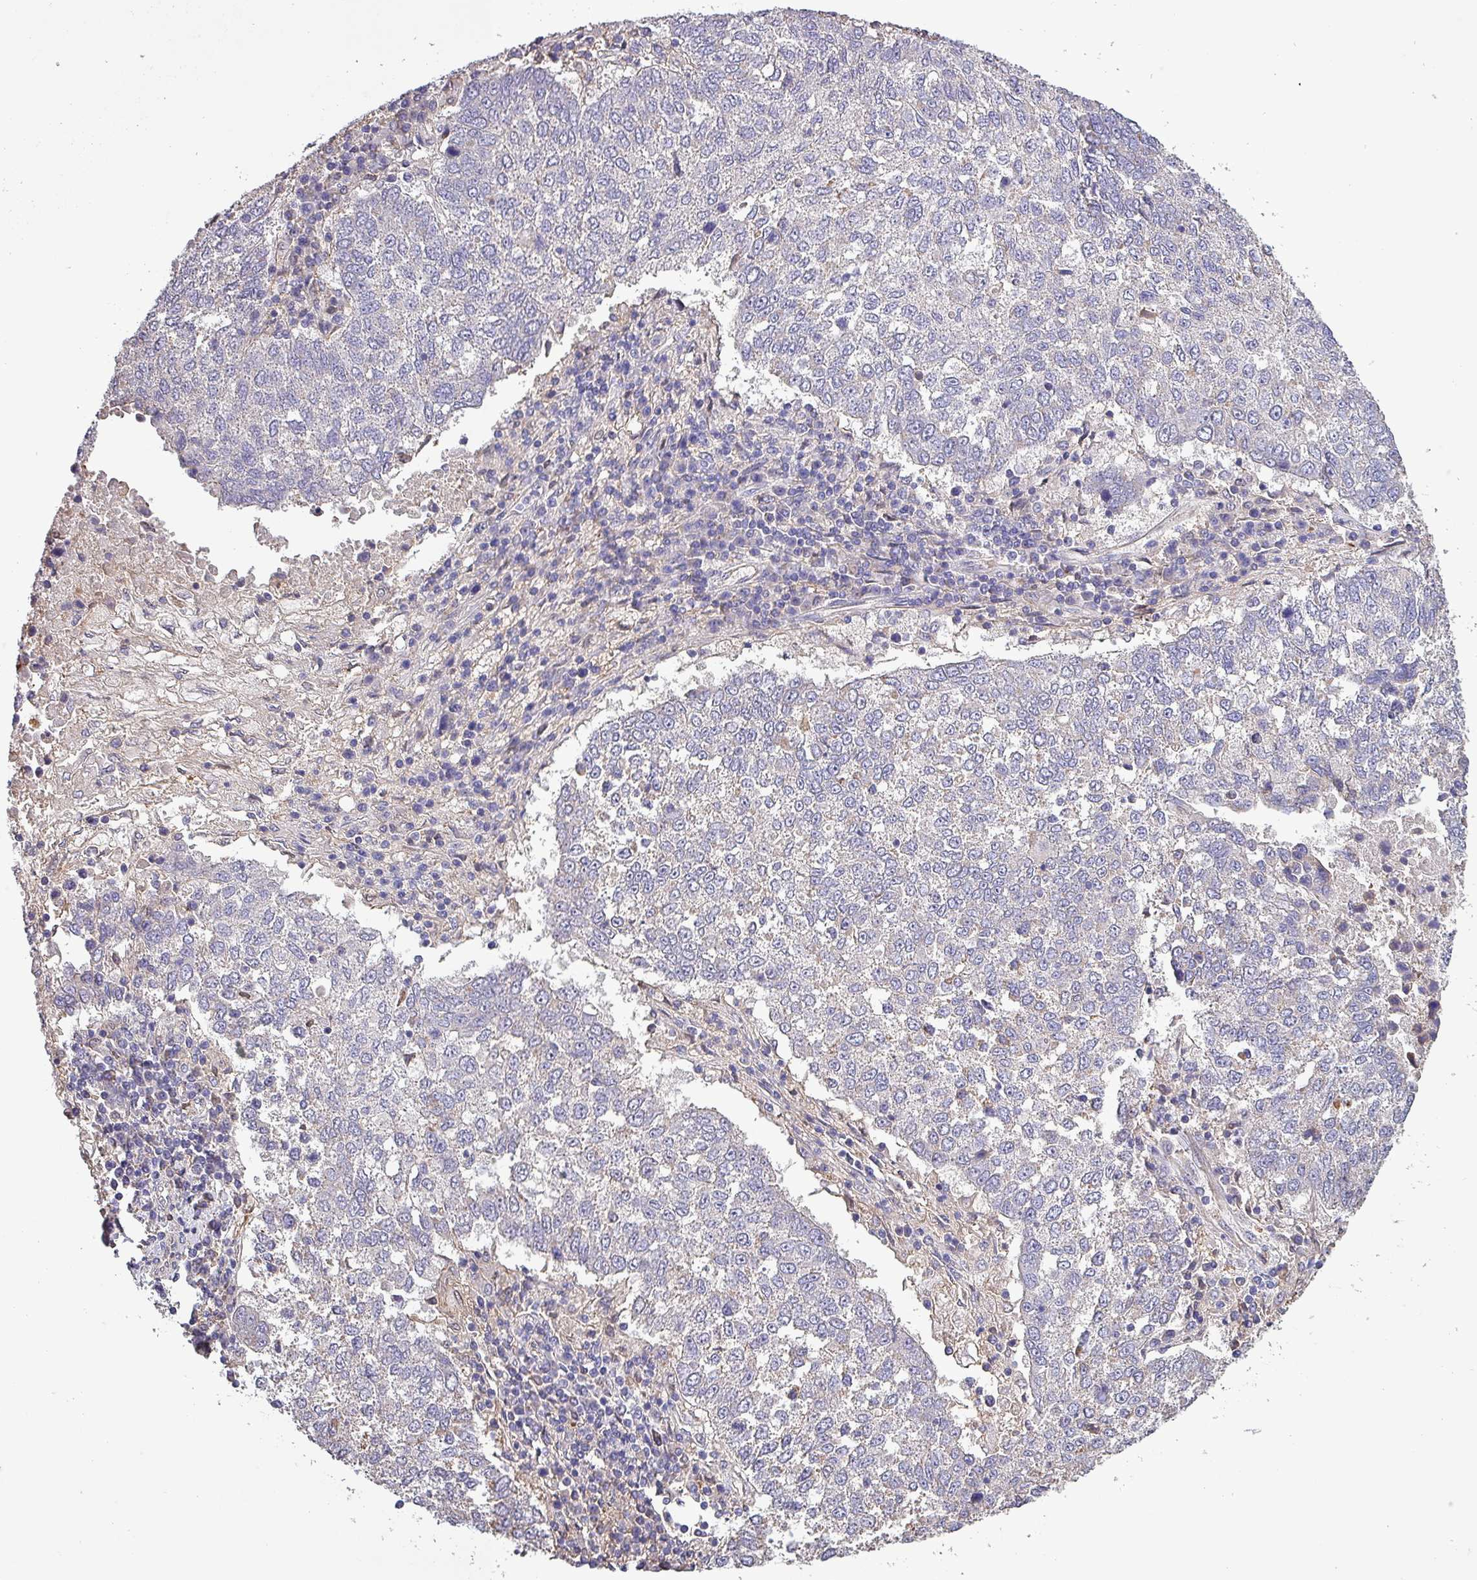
{"staining": {"intensity": "negative", "quantity": "none", "location": "none"}, "tissue": "lung cancer", "cell_type": "Tumor cells", "image_type": "cancer", "snomed": [{"axis": "morphology", "description": "Squamous cell carcinoma, NOS"}, {"axis": "topography", "description": "Lung"}], "caption": "IHC of lung squamous cell carcinoma displays no positivity in tumor cells. The staining is performed using DAB (3,3'-diaminobenzidine) brown chromogen with nuclei counter-stained in using hematoxylin.", "gene": "HTRA4", "patient": {"sex": "male", "age": 73}}